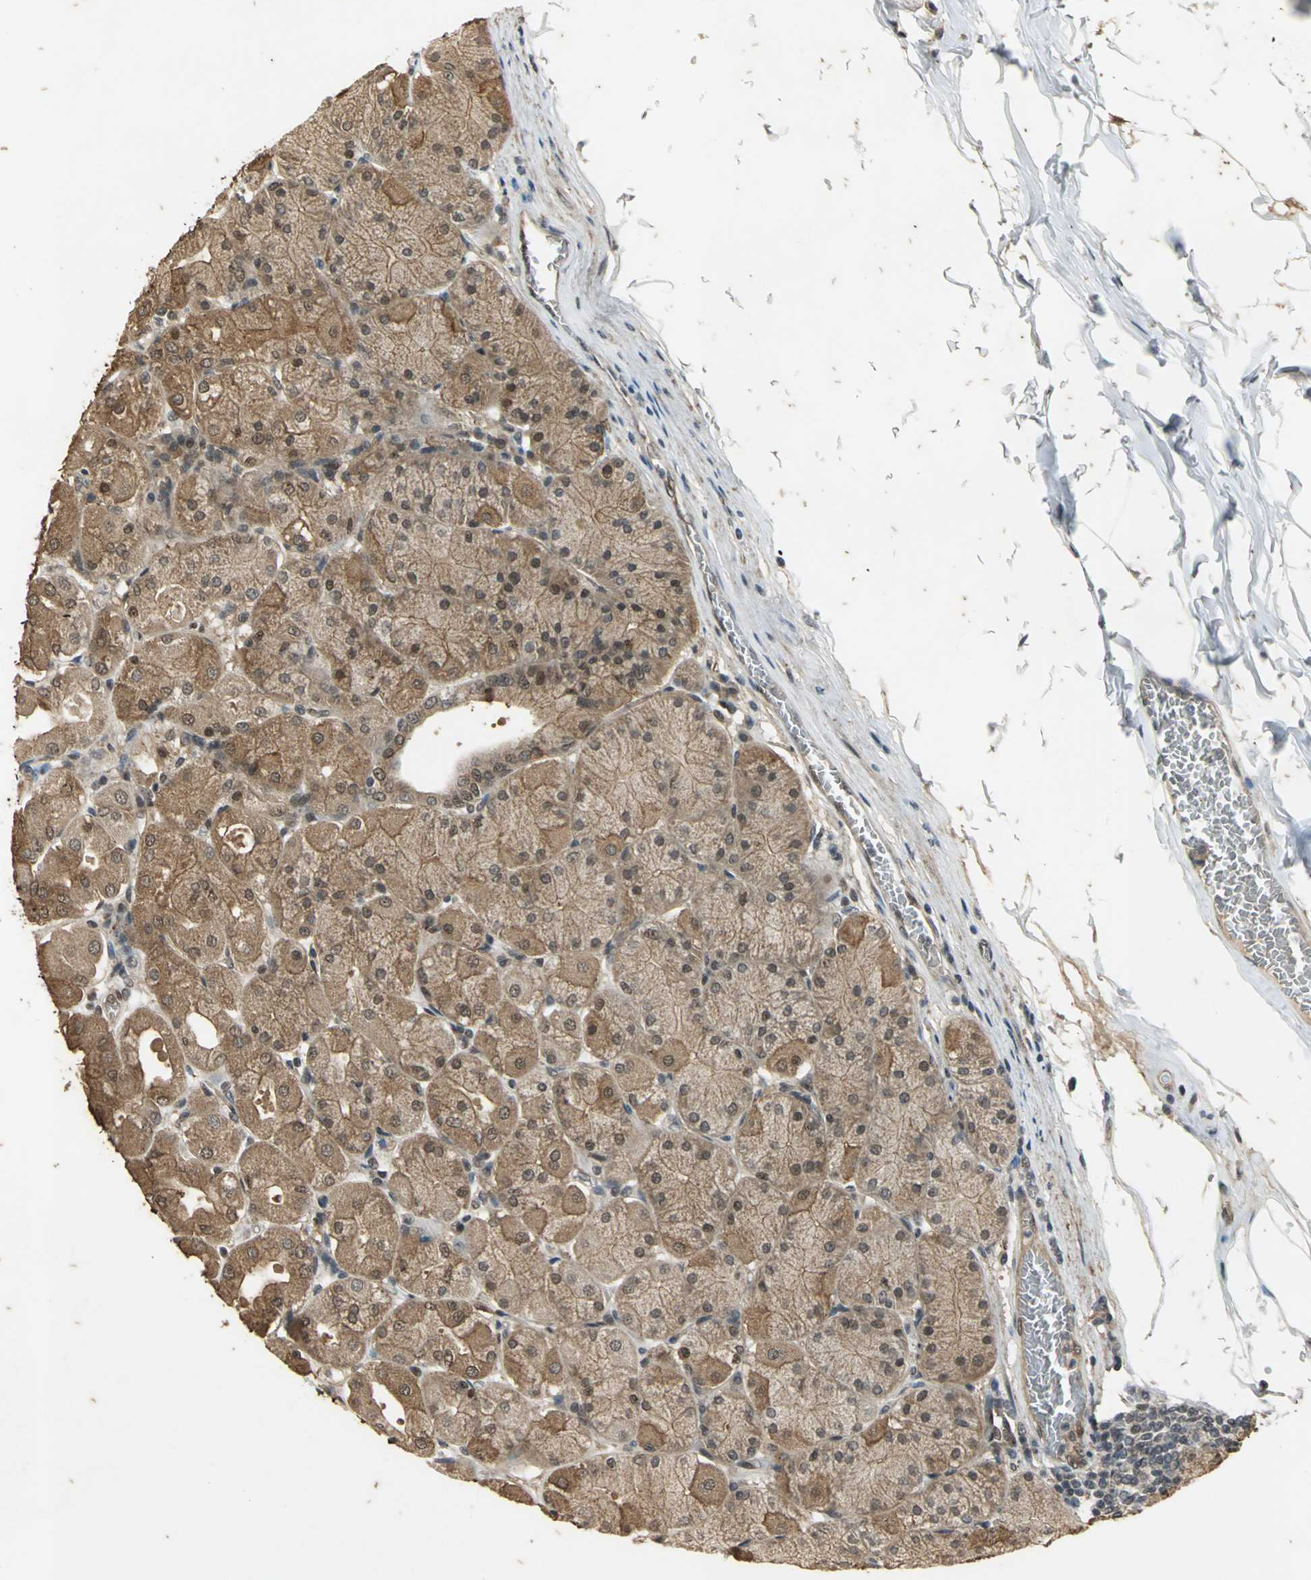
{"staining": {"intensity": "moderate", "quantity": ">75%", "location": "cytoplasmic/membranous,nuclear"}, "tissue": "stomach", "cell_type": "Glandular cells", "image_type": "normal", "snomed": [{"axis": "morphology", "description": "Normal tissue, NOS"}, {"axis": "topography", "description": "Stomach, upper"}], "caption": "This histopathology image reveals immunohistochemistry staining of unremarkable human stomach, with medium moderate cytoplasmic/membranous,nuclear expression in about >75% of glandular cells.", "gene": "NOTCH3", "patient": {"sex": "female", "age": 56}}